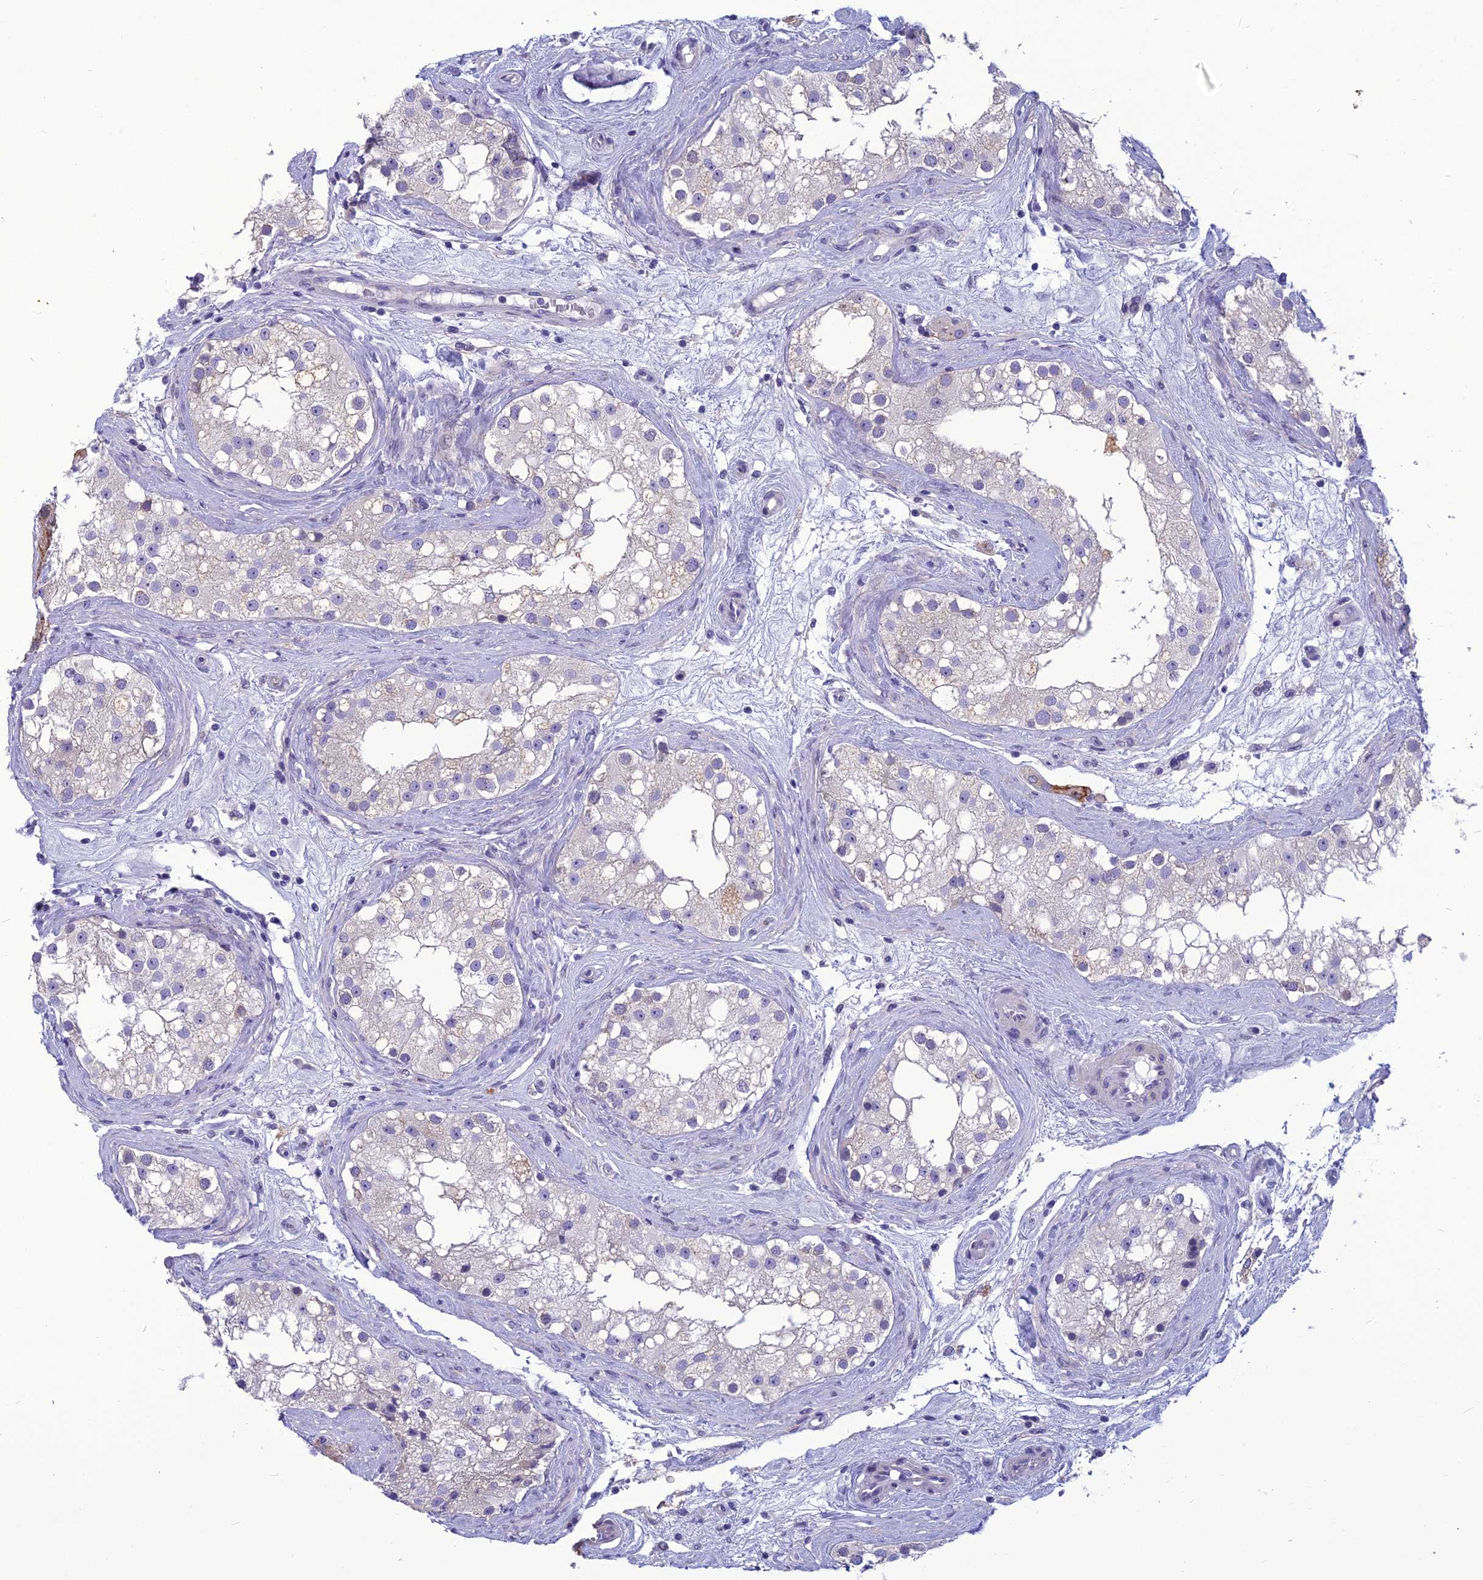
{"staining": {"intensity": "weak", "quantity": "25%-75%", "location": "cytoplasmic/membranous"}, "tissue": "testis", "cell_type": "Cells in seminiferous ducts", "image_type": "normal", "snomed": [{"axis": "morphology", "description": "Normal tissue, NOS"}, {"axis": "topography", "description": "Testis"}], "caption": "The immunohistochemical stain shows weak cytoplasmic/membranous staining in cells in seminiferous ducts of benign testis.", "gene": "BBS2", "patient": {"sex": "male", "age": 84}}